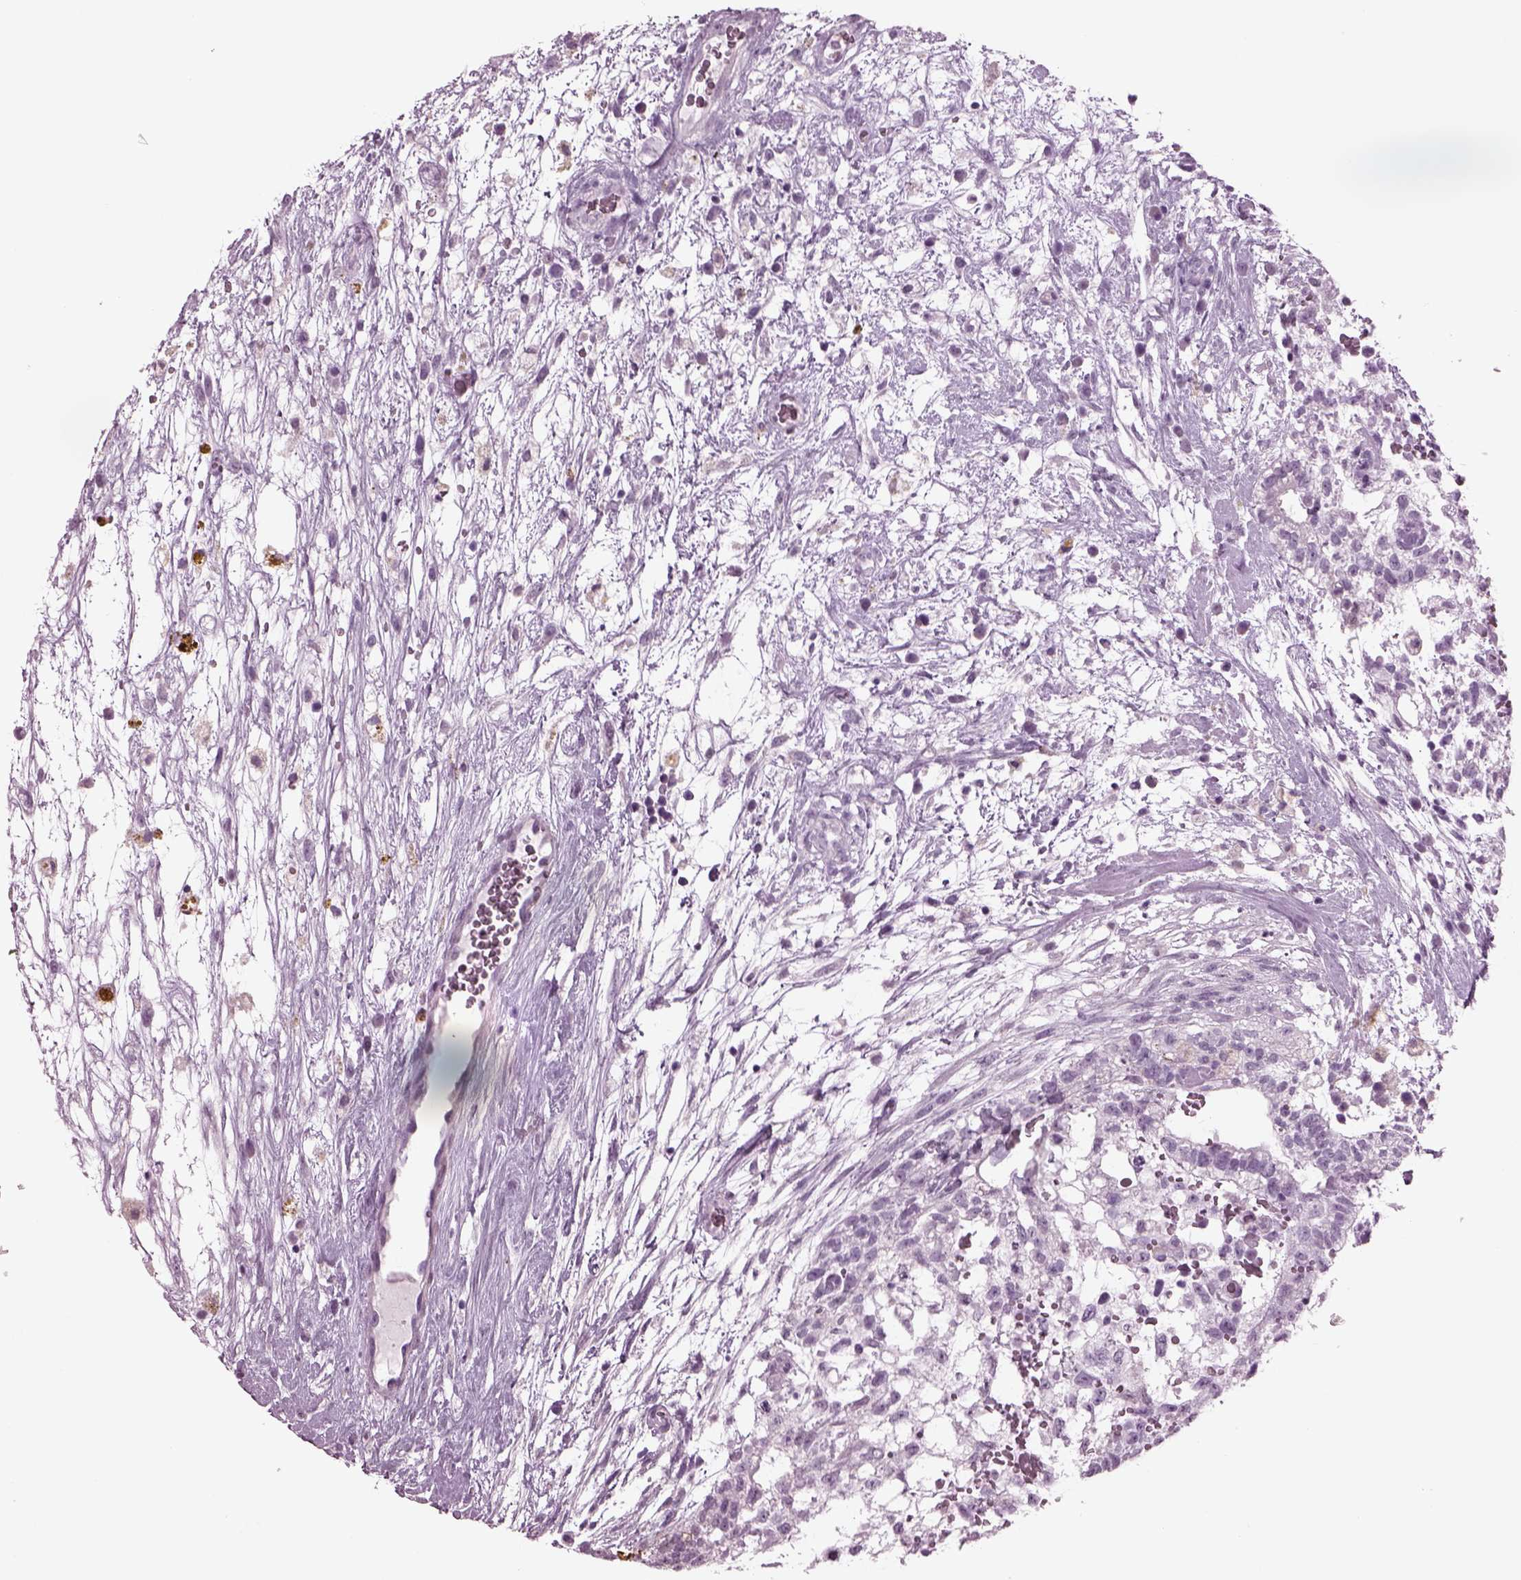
{"staining": {"intensity": "negative", "quantity": "none", "location": "none"}, "tissue": "testis cancer", "cell_type": "Tumor cells", "image_type": "cancer", "snomed": [{"axis": "morphology", "description": "Normal tissue, NOS"}, {"axis": "morphology", "description": "Carcinoma, Embryonal, NOS"}, {"axis": "topography", "description": "Testis"}], "caption": "Histopathology image shows no significant protein expression in tumor cells of testis embryonal carcinoma.", "gene": "TPPP2", "patient": {"sex": "male", "age": 32}}